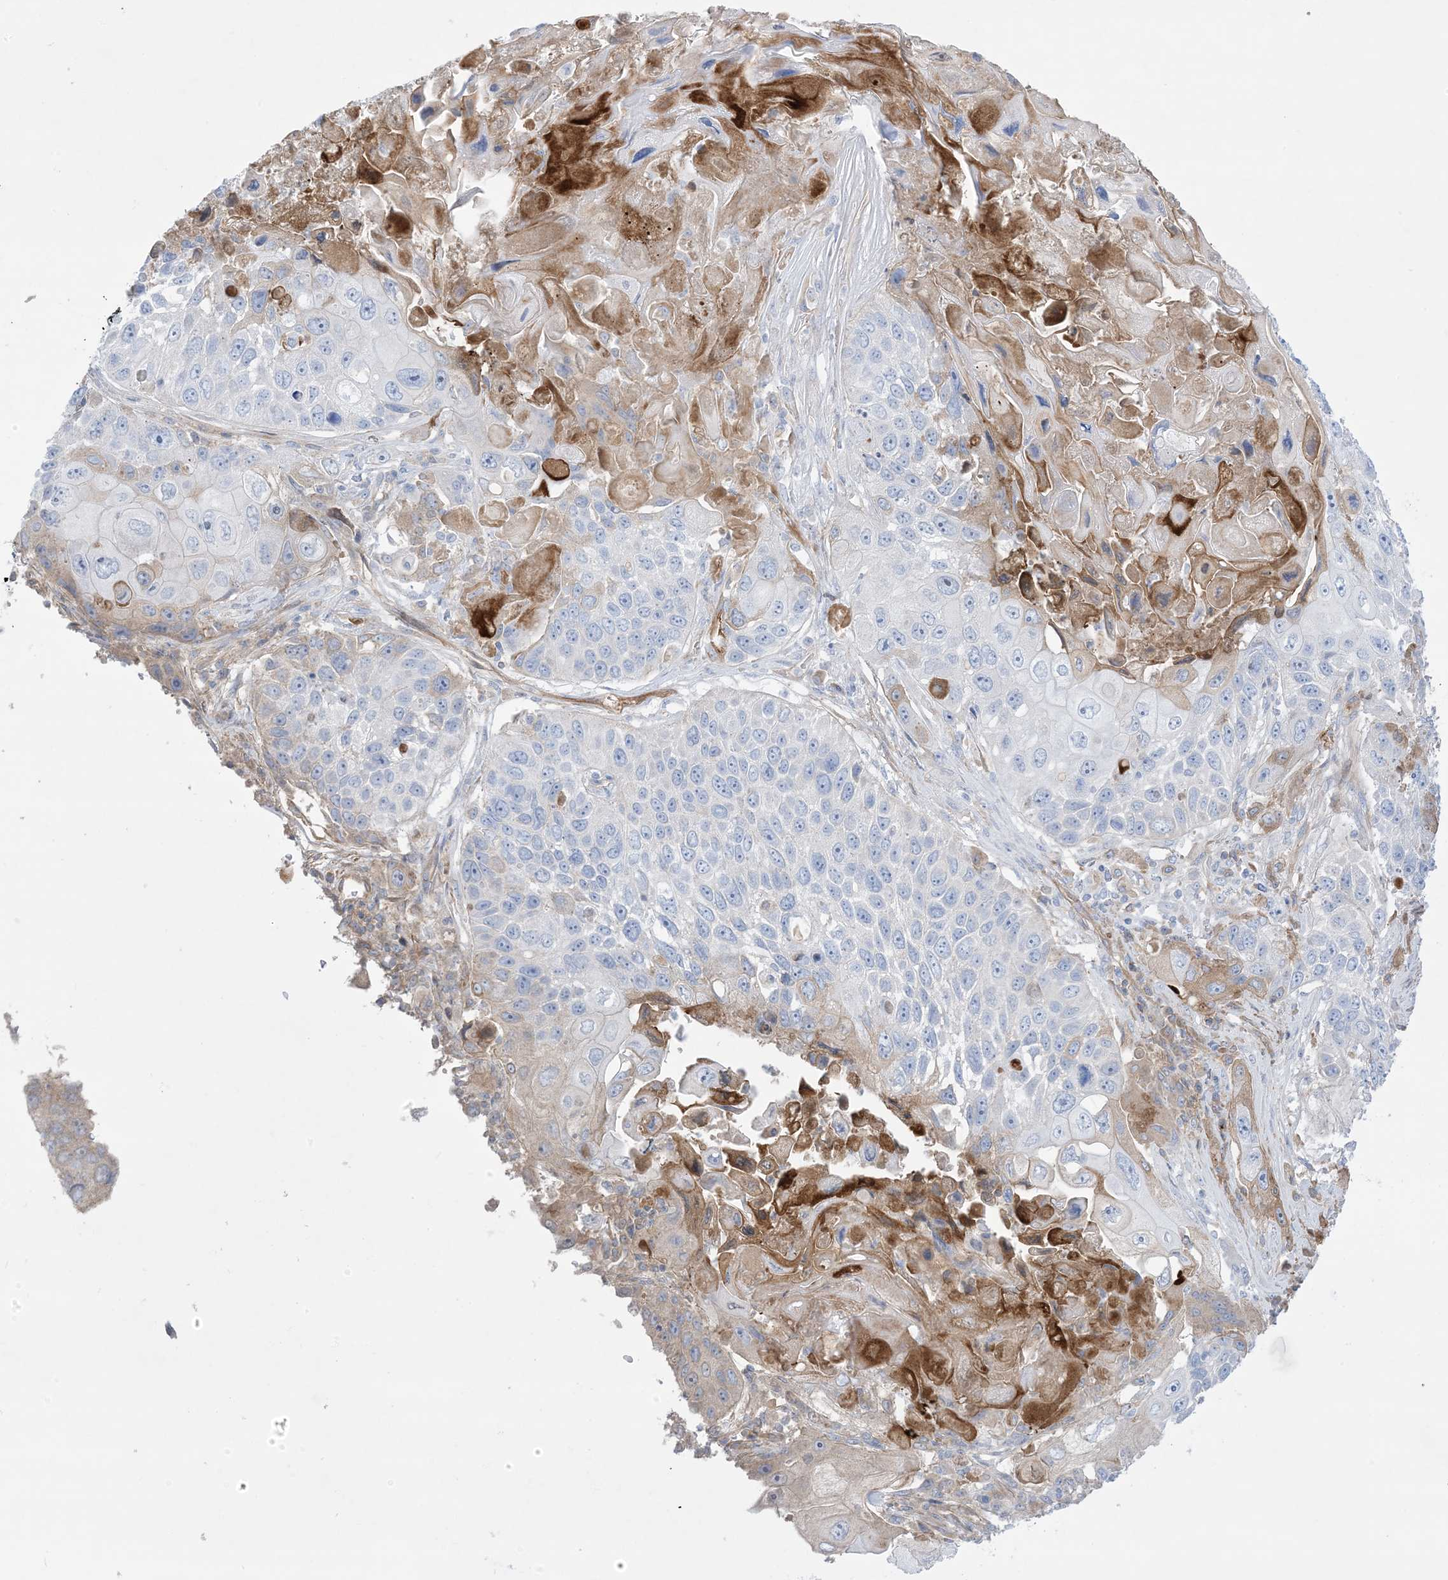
{"staining": {"intensity": "negative", "quantity": "none", "location": "none"}, "tissue": "lung cancer", "cell_type": "Tumor cells", "image_type": "cancer", "snomed": [{"axis": "morphology", "description": "Squamous cell carcinoma, NOS"}, {"axis": "topography", "description": "Lung"}], "caption": "The histopathology image displays no staining of tumor cells in lung cancer. (DAB (3,3'-diaminobenzidine) immunohistochemistry (IHC), high magnification).", "gene": "ATP11C", "patient": {"sex": "male", "age": 61}}